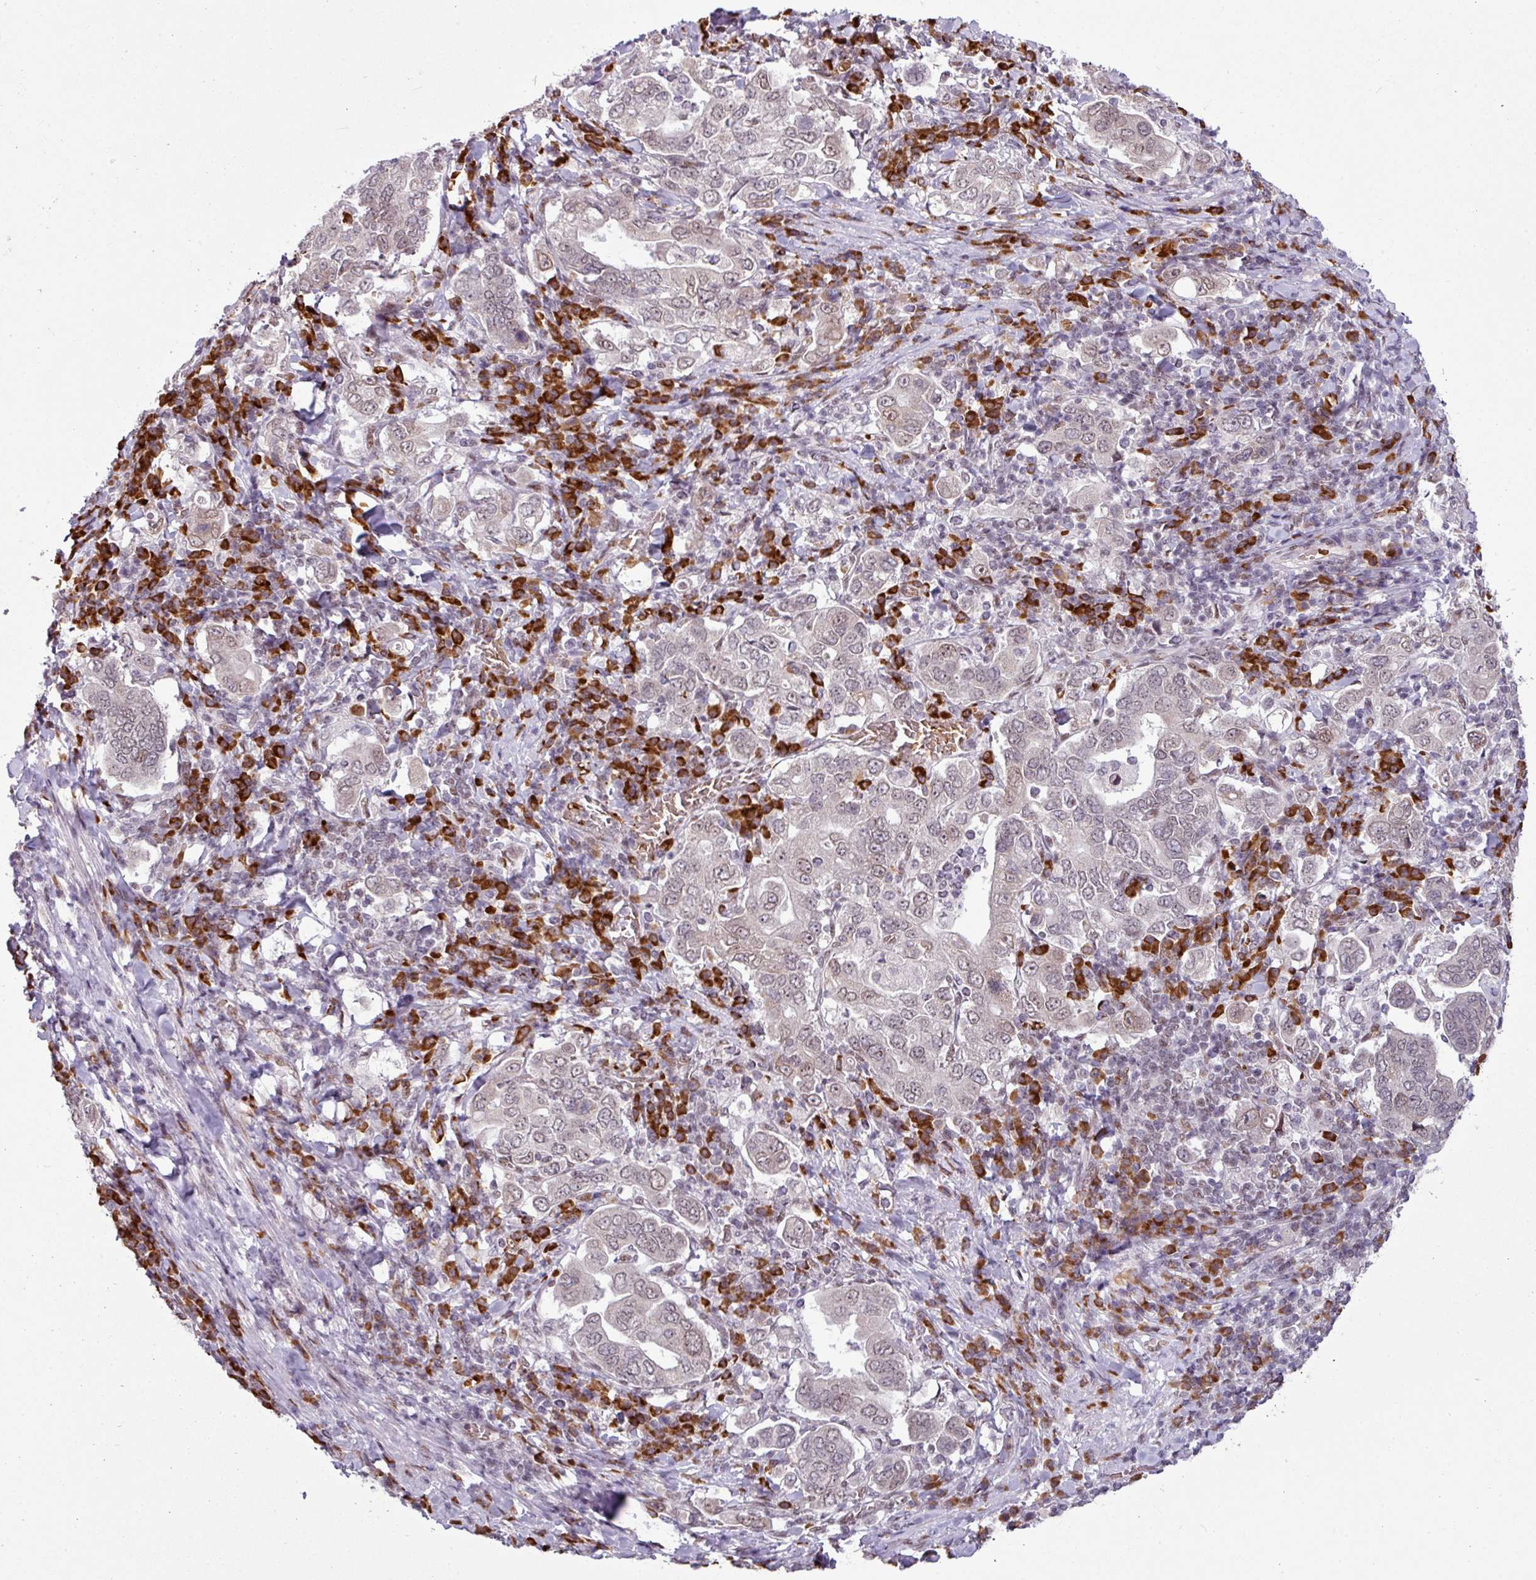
{"staining": {"intensity": "weak", "quantity": ">75%", "location": "nuclear"}, "tissue": "stomach cancer", "cell_type": "Tumor cells", "image_type": "cancer", "snomed": [{"axis": "morphology", "description": "Adenocarcinoma, NOS"}, {"axis": "topography", "description": "Stomach, upper"}, {"axis": "topography", "description": "Stomach"}], "caption": "A brown stain shows weak nuclear expression of a protein in stomach cancer tumor cells.", "gene": "PRDM5", "patient": {"sex": "male", "age": 62}}